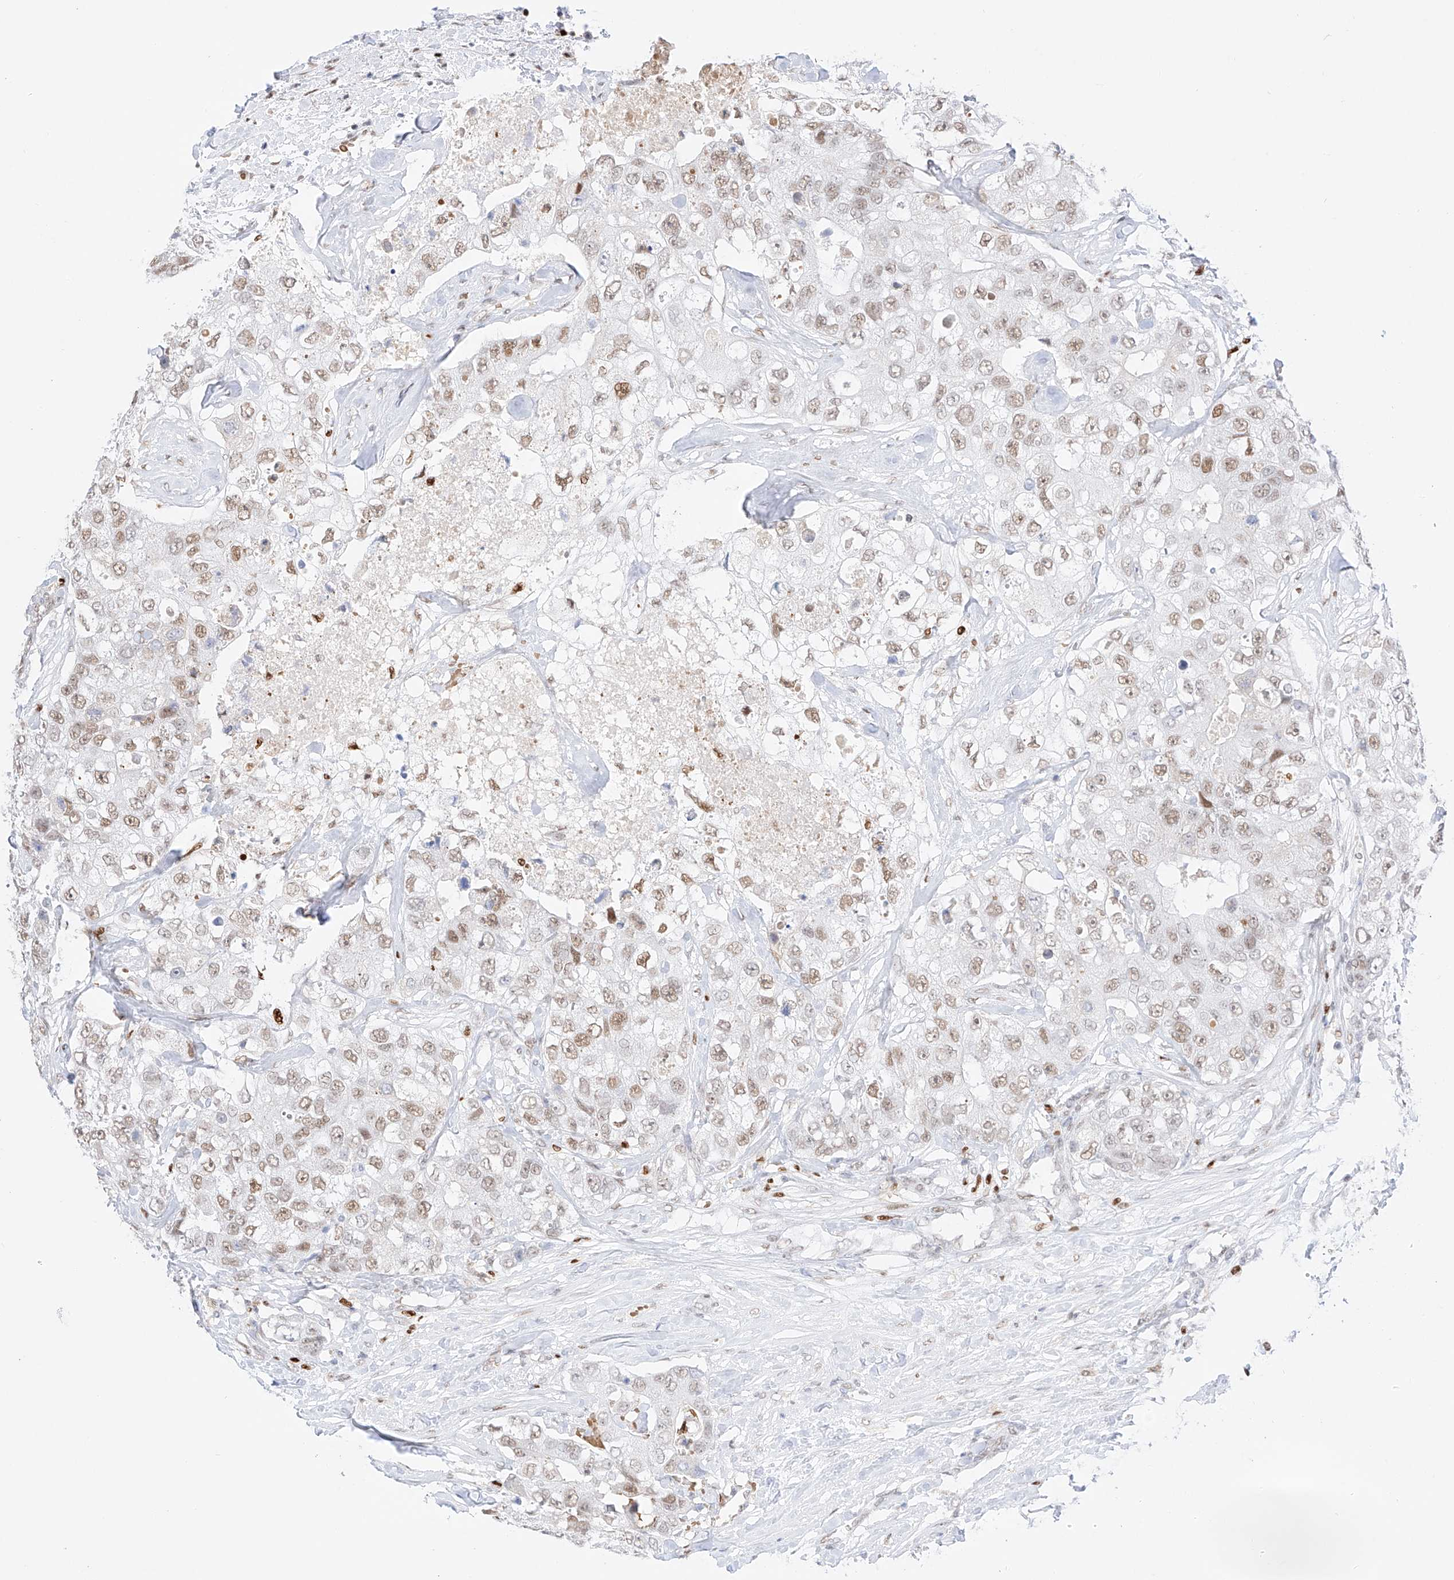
{"staining": {"intensity": "moderate", "quantity": "25%-75%", "location": "nuclear"}, "tissue": "breast cancer", "cell_type": "Tumor cells", "image_type": "cancer", "snomed": [{"axis": "morphology", "description": "Duct carcinoma"}, {"axis": "topography", "description": "Breast"}], "caption": "IHC of human invasive ductal carcinoma (breast) displays medium levels of moderate nuclear positivity in about 25%-75% of tumor cells.", "gene": "APIP", "patient": {"sex": "female", "age": 62}}